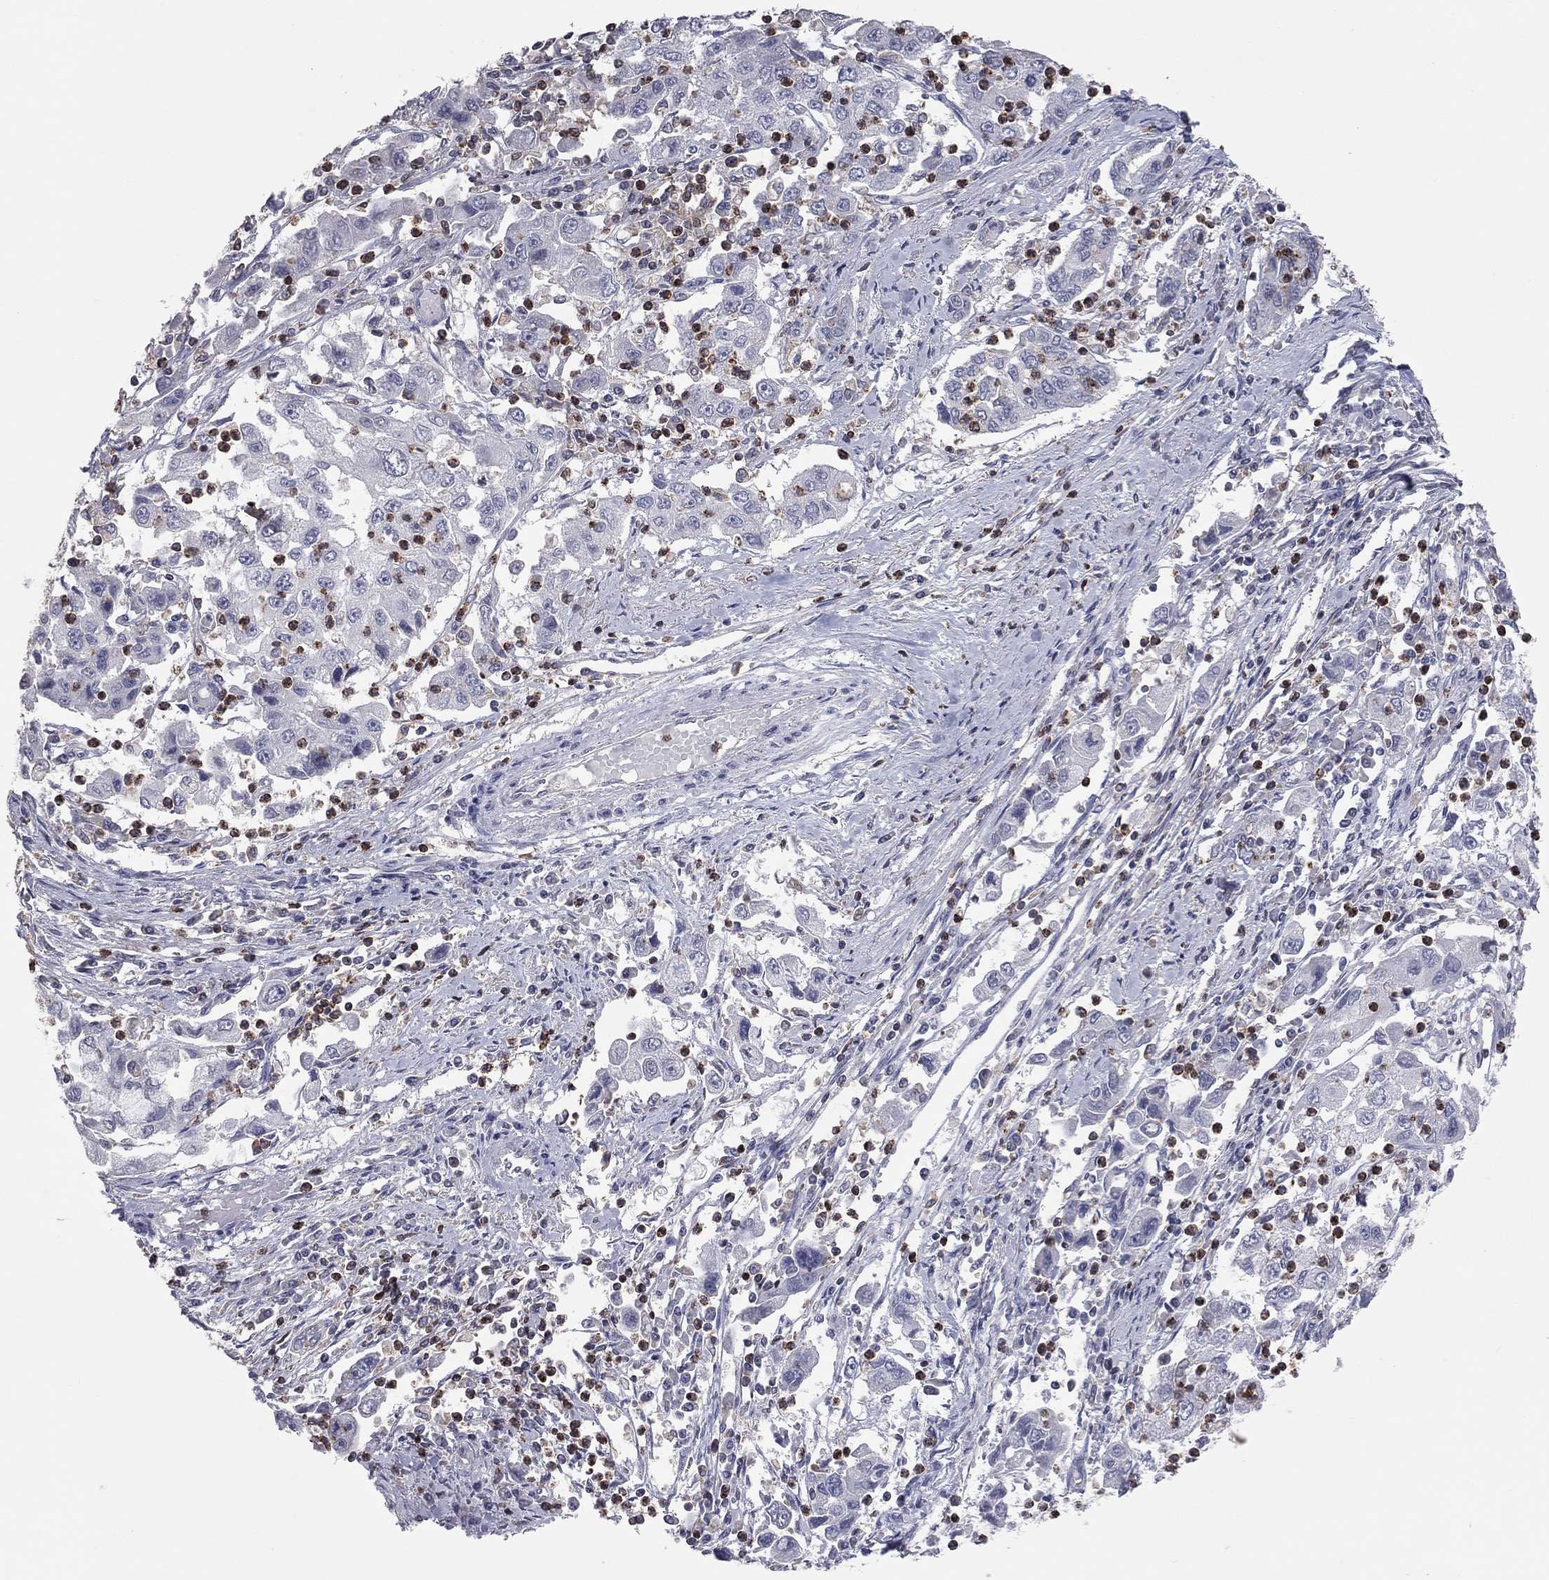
{"staining": {"intensity": "negative", "quantity": "none", "location": "none"}, "tissue": "cervical cancer", "cell_type": "Tumor cells", "image_type": "cancer", "snomed": [{"axis": "morphology", "description": "Squamous cell carcinoma, NOS"}, {"axis": "topography", "description": "Cervix"}], "caption": "Tumor cells show no significant expression in cervical cancer. The staining was performed using DAB to visualize the protein expression in brown, while the nuclei were stained in blue with hematoxylin (Magnification: 20x).", "gene": "PSTPIP1", "patient": {"sex": "female", "age": 36}}